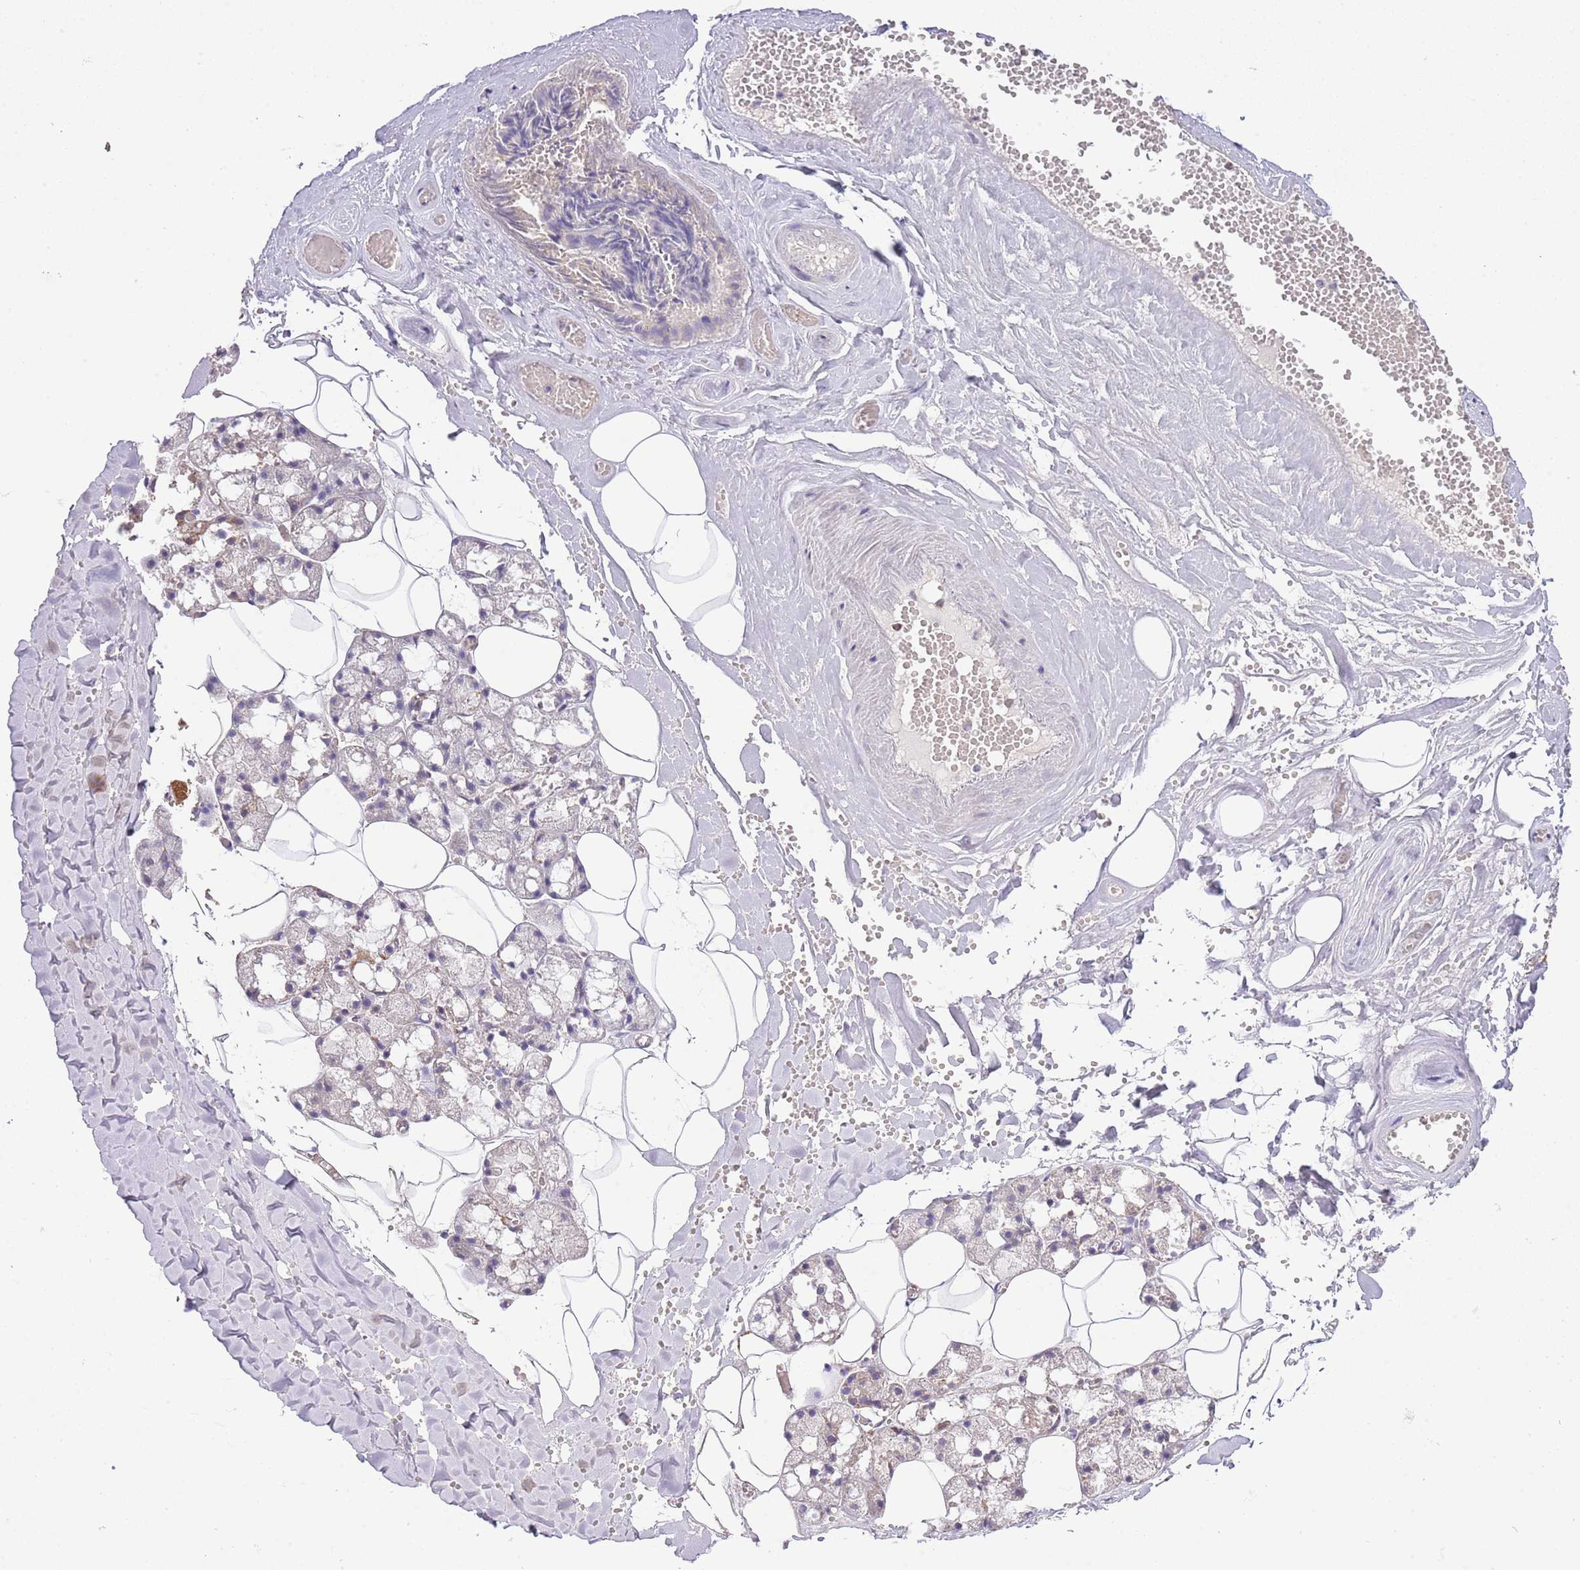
{"staining": {"intensity": "moderate", "quantity": "<25%", "location": "cytoplasmic/membranous"}, "tissue": "salivary gland", "cell_type": "Glandular cells", "image_type": "normal", "snomed": [{"axis": "morphology", "description": "Normal tissue, NOS"}, {"axis": "topography", "description": "Salivary gland"}], "caption": "DAB immunohistochemical staining of unremarkable human salivary gland exhibits moderate cytoplasmic/membranous protein expression in about <25% of glandular cells.", "gene": "IVD", "patient": {"sex": "male", "age": 62}}